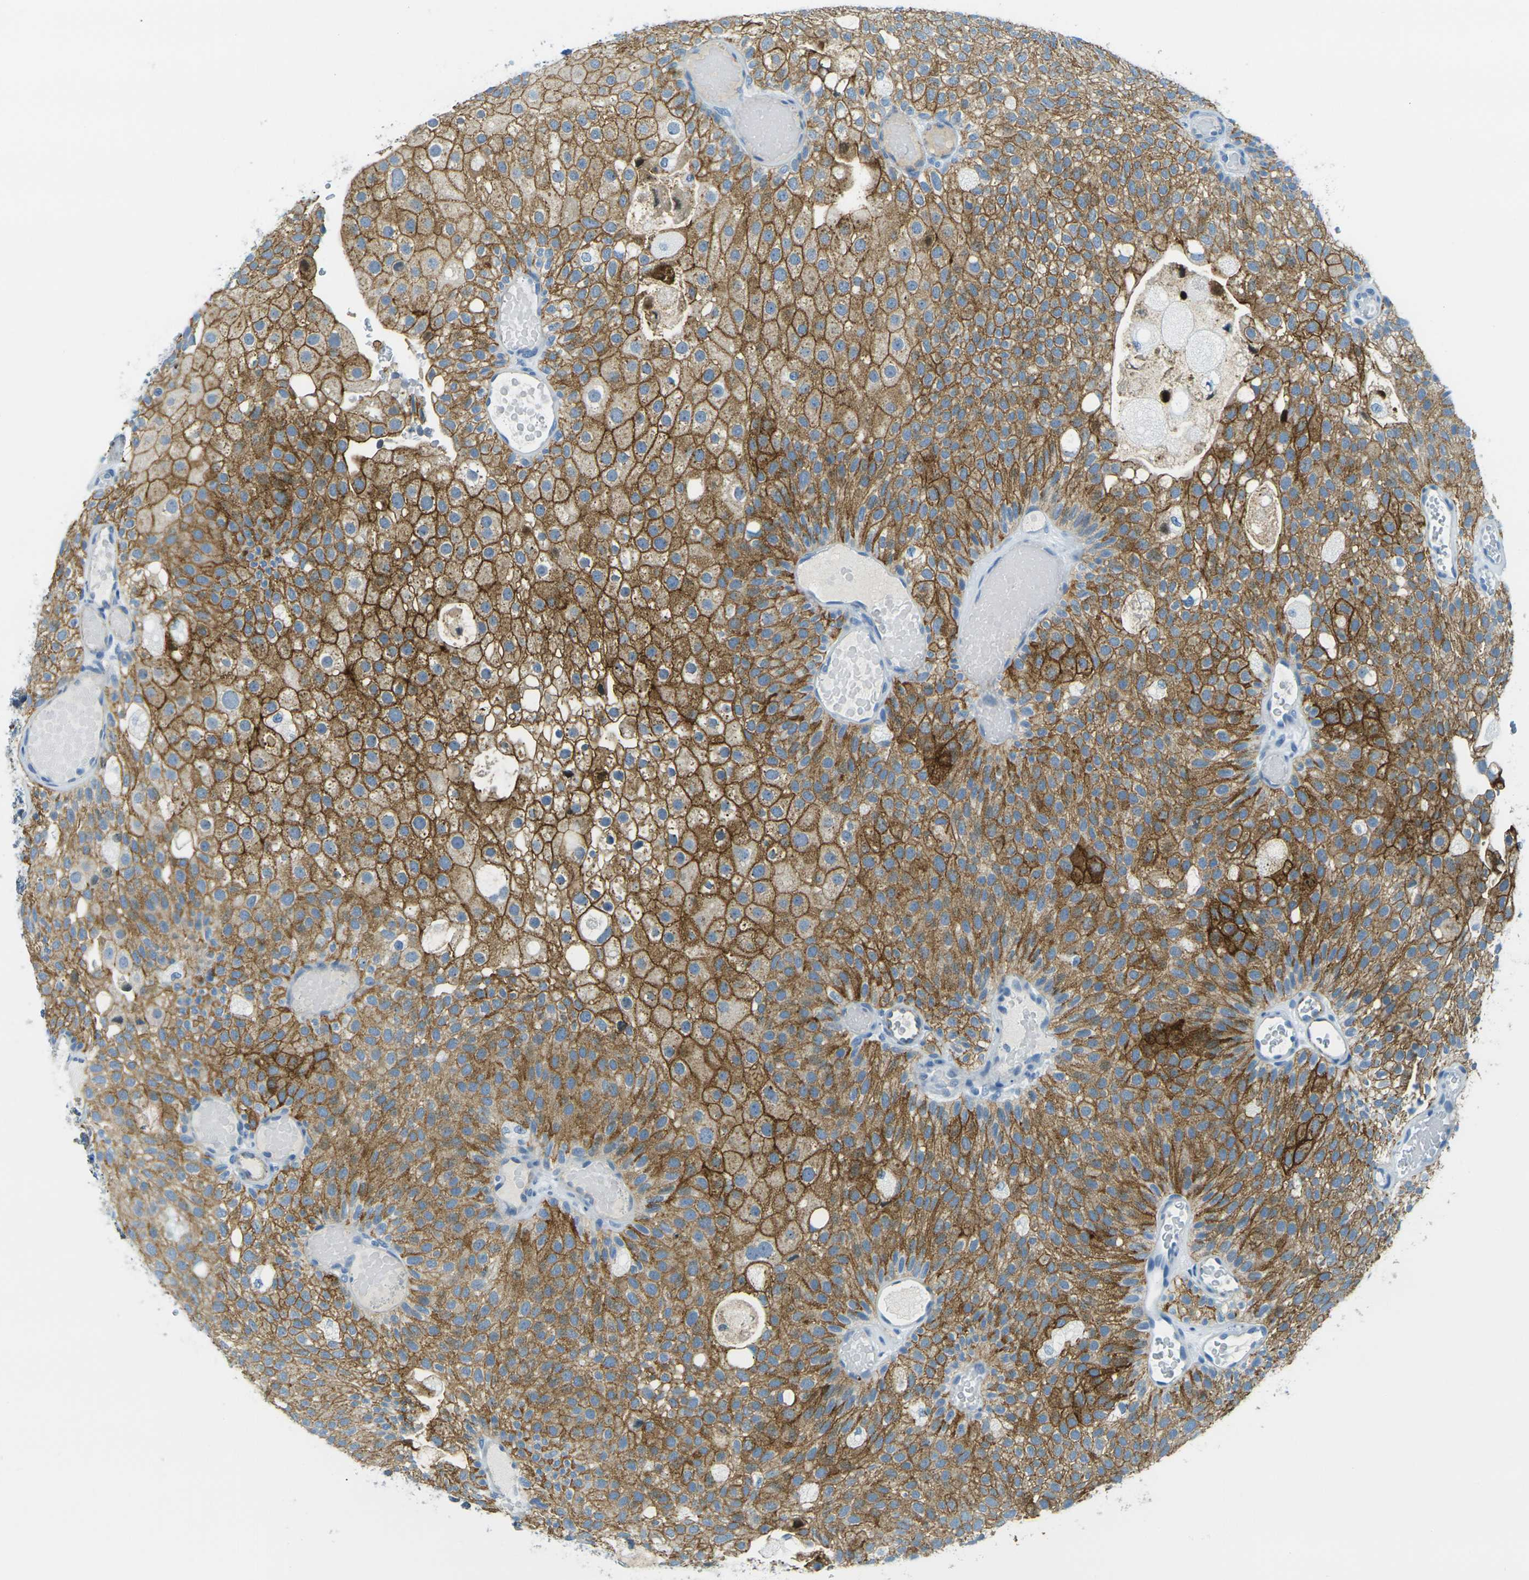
{"staining": {"intensity": "moderate", "quantity": ">75%", "location": "cytoplasmic/membranous"}, "tissue": "urothelial cancer", "cell_type": "Tumor cells", "image_type": "cancer", "snomed": [{"axis": "morphology", "description": "Urothelial carcinoma, Low grade"}, {"axis": "topography", "description": "Urinary bladder"}], "caption": "Immunohistochemistry (IHC) histopathology image of neoplastic tissue: low-grade urothelial carcinoma stained using IHC shows medium levels of moderate protein expression localized specifically in the cytoplasmic/membranous of tumor cells, appearing as a cytoplasmic/membranous brown color.", "gene": "OCLN", "patient": {"sex": "male", "age": 78}}